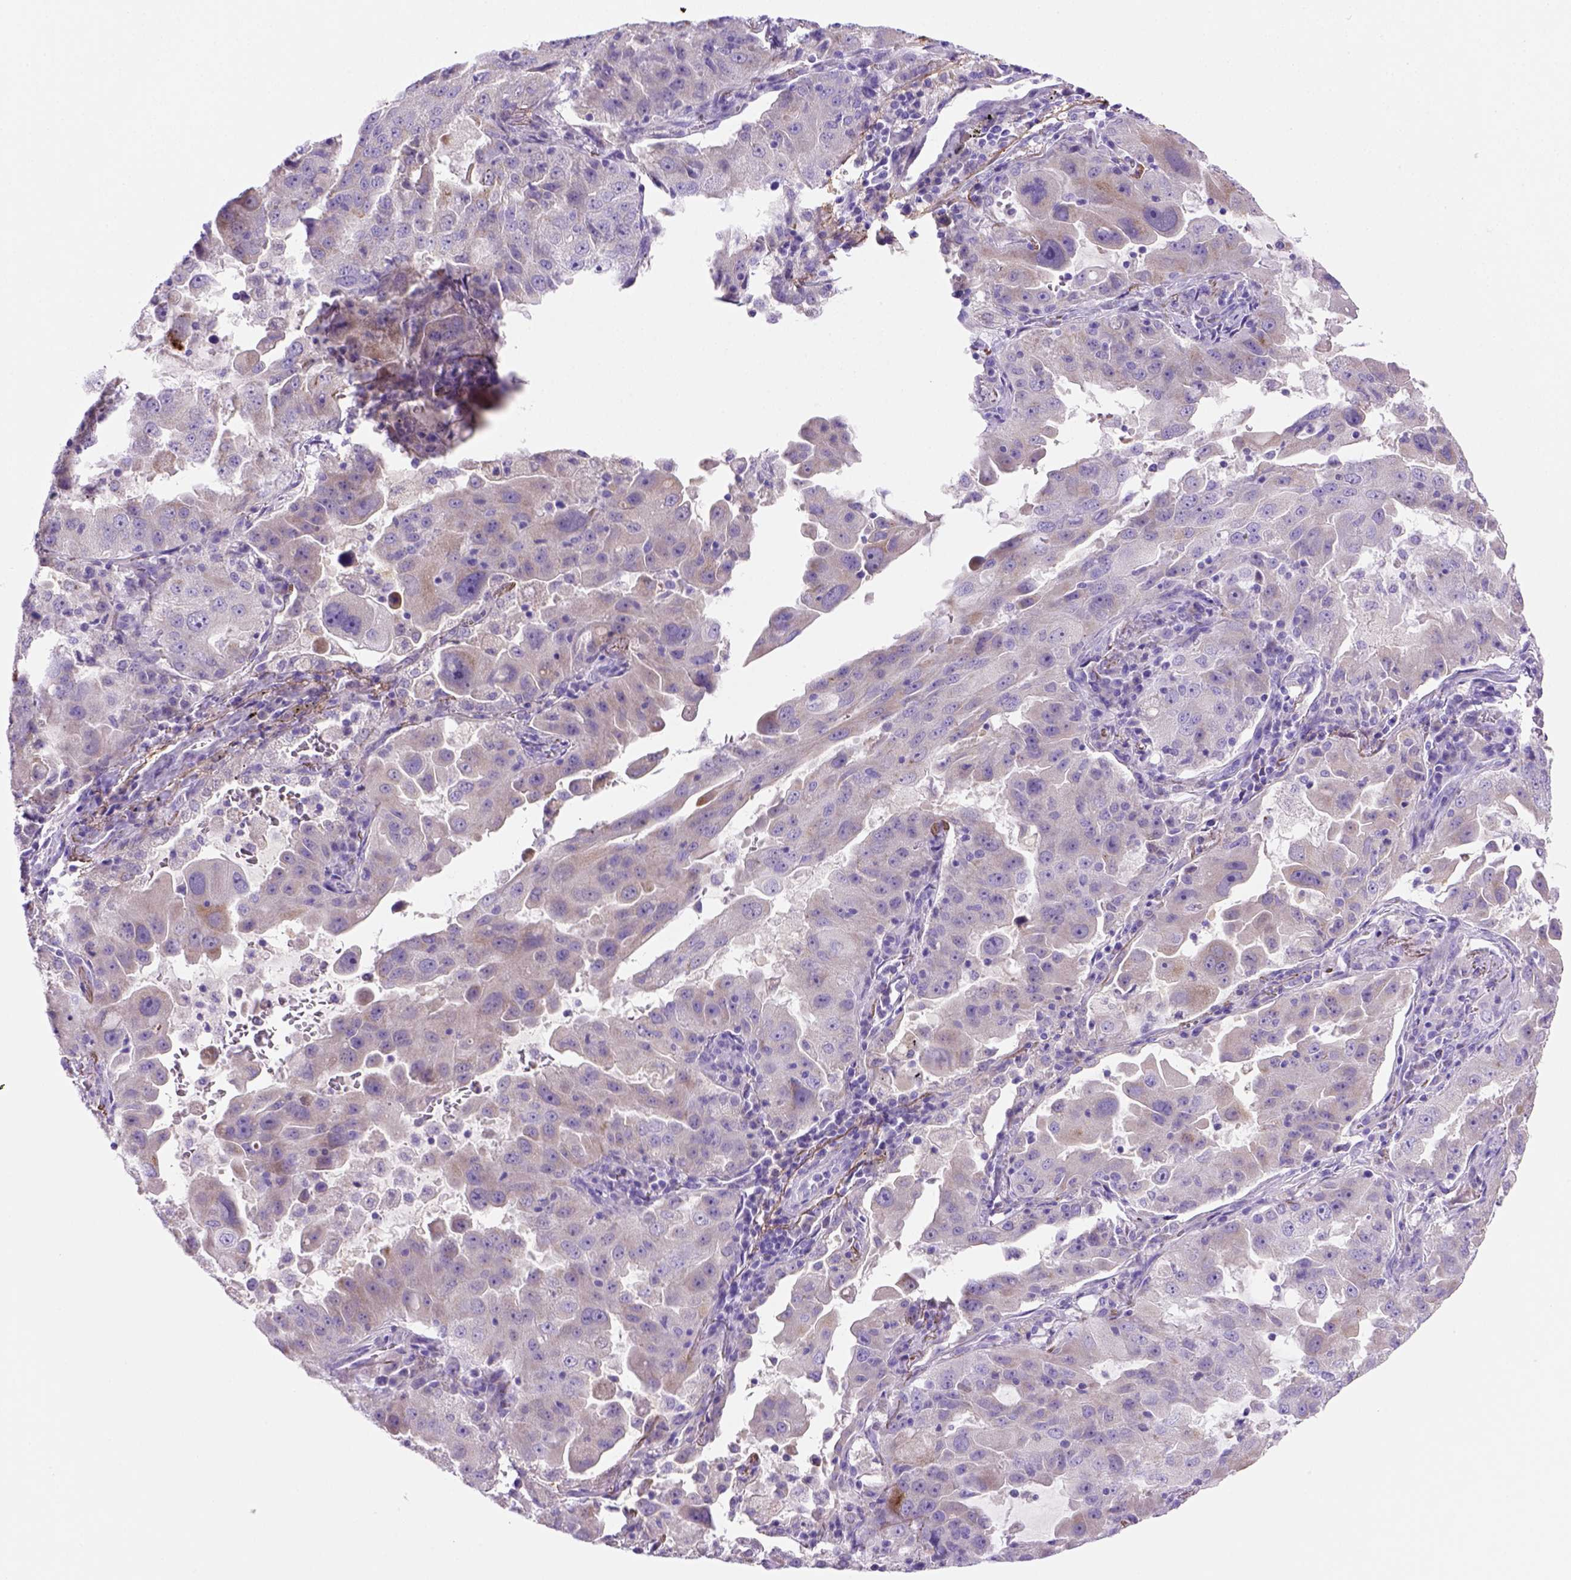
{"staining": {"intensity": "negative", "quantity": "none", "location": "none"}, "tissue": "lung cancer", "cell_type": "Tumor cells", "image_type": "cancer", "snomed": [{"axis": "morphology", "description": "Adenocarcinoma, NOS"}, {"axis": "topography", "description": "Lung"}], "caption": "Lung cancer (adenocarcinoma) was stained to show a protein in brown. There is no significant staining in tumor cells. (Stains: DAB IHC with hematoxylin counter stain, Microscopy: brightfield microscopy at high magnification).", "gene": "SIRPD", "patient": {"sex": "female", "age": 61}}